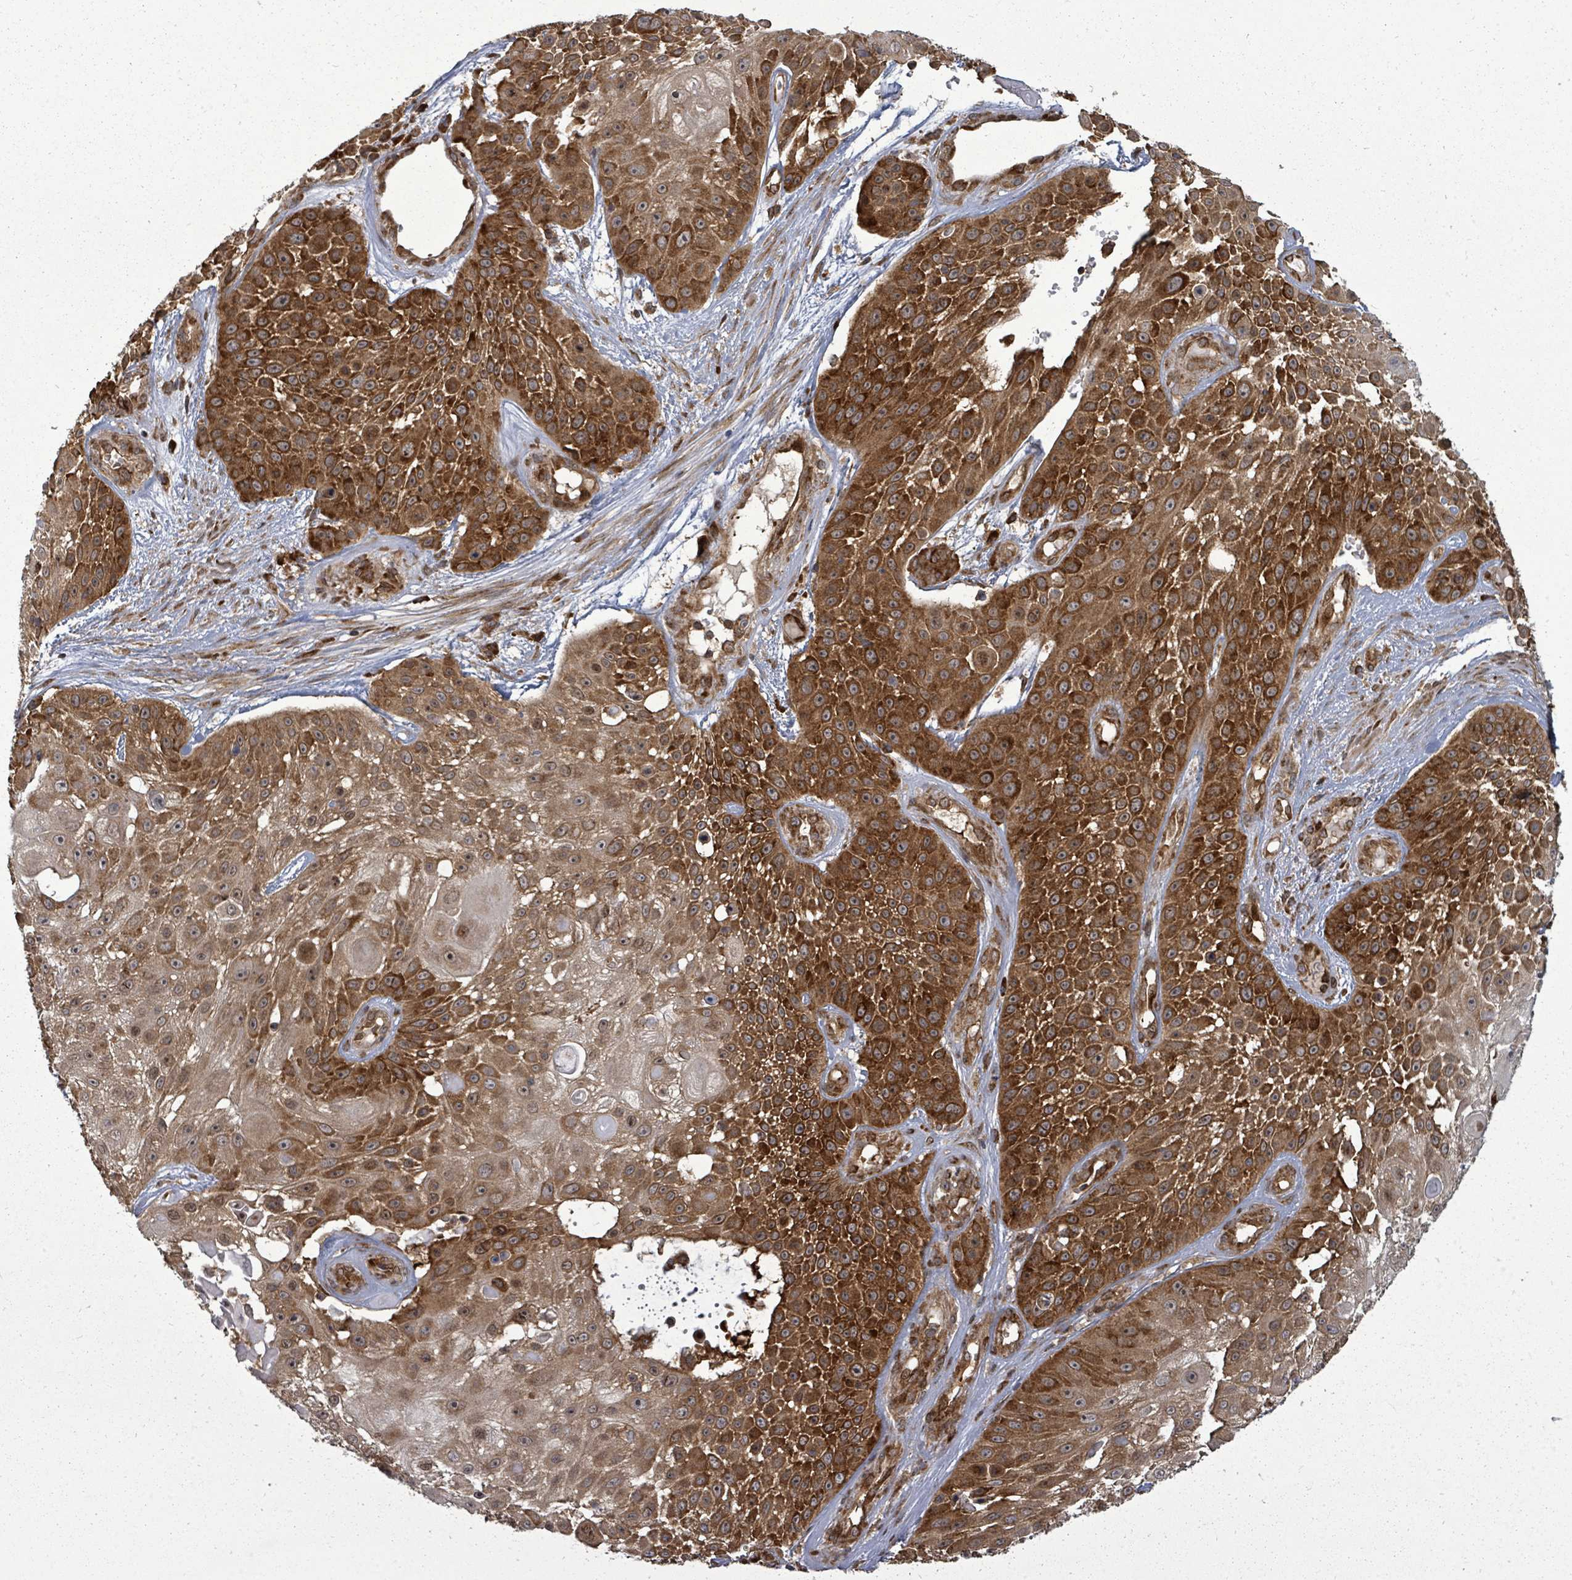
{"staining": {"intensity": "strong", "quantity": ">75%", "location": "cytoplasmic/membranous"}, "tissue": "skin cancer", "cell_type": "Tumor cells", "image_type": "cancer", "snomed": [{"axis": "morphology", "description": "Squamous cell carcinoma, NOS"}, {"axis": "topography", "description": "Skin"}], "caption": "Brown immunohistochemical staining in skin cancer (squamous cell carcinoma) reveals strong cytoplasmic/membranous positivity in approximately >75% of tumor cells.", "gene": "EIF3C", "patient": {"sex": "female", "age": 86}}